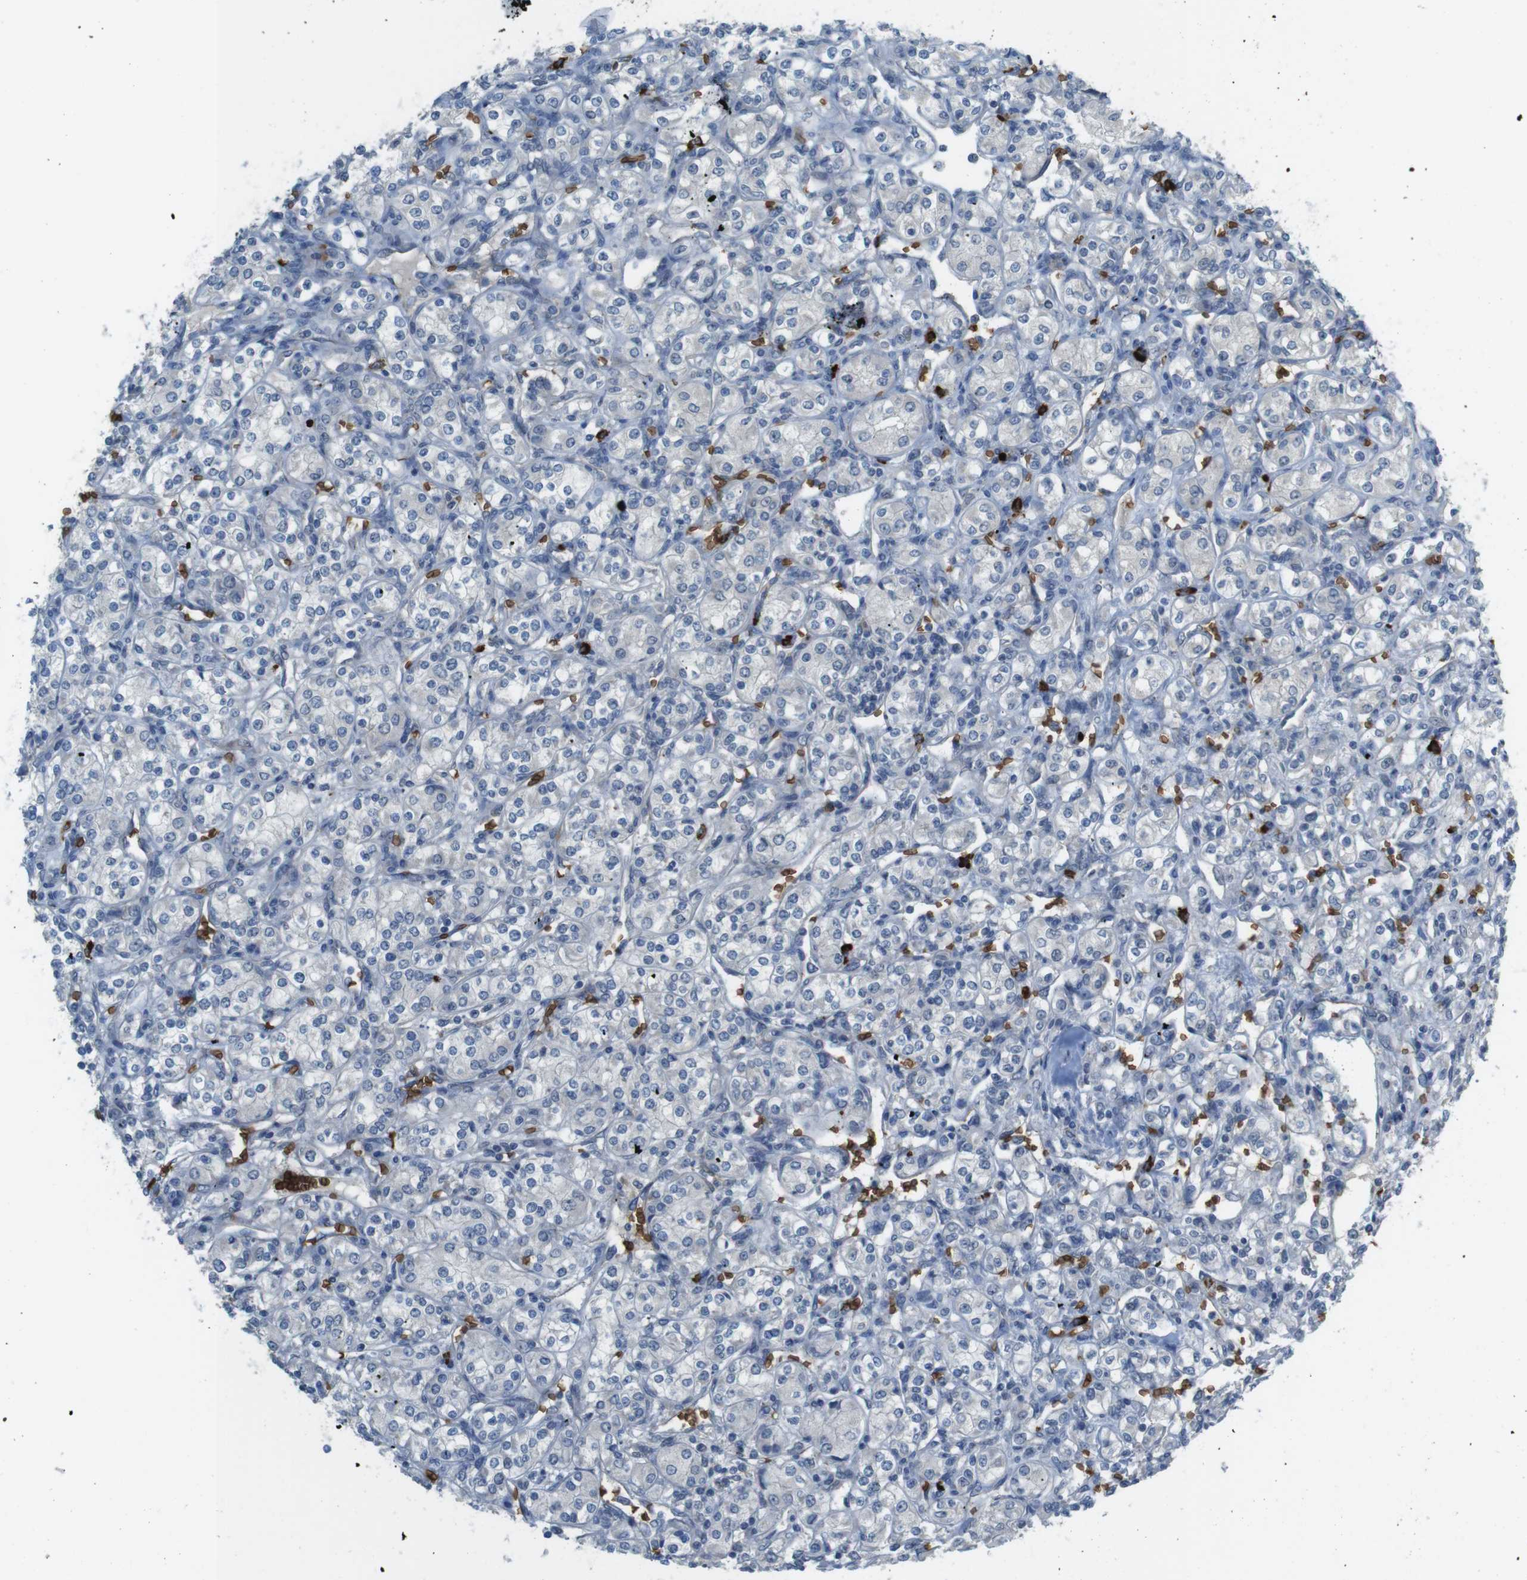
{"staining": {"intensity": "negative", "quantity": "none", "location": "none"}, "tissue": "renal cancer", "cell_type": "Tumor cells", "image_type": "cancer", "snomed": [{"axis": "morphology", "description": "Adenocarcinoma, NOS"}, {"axis": "topography", "description": "Kidney"}], "caption": "Human renal cancer stained for a protein using IHC exhibits no staining in tumor cells.", "gene": "GYPA", "patient": {"sex": "male", "age": 77}}